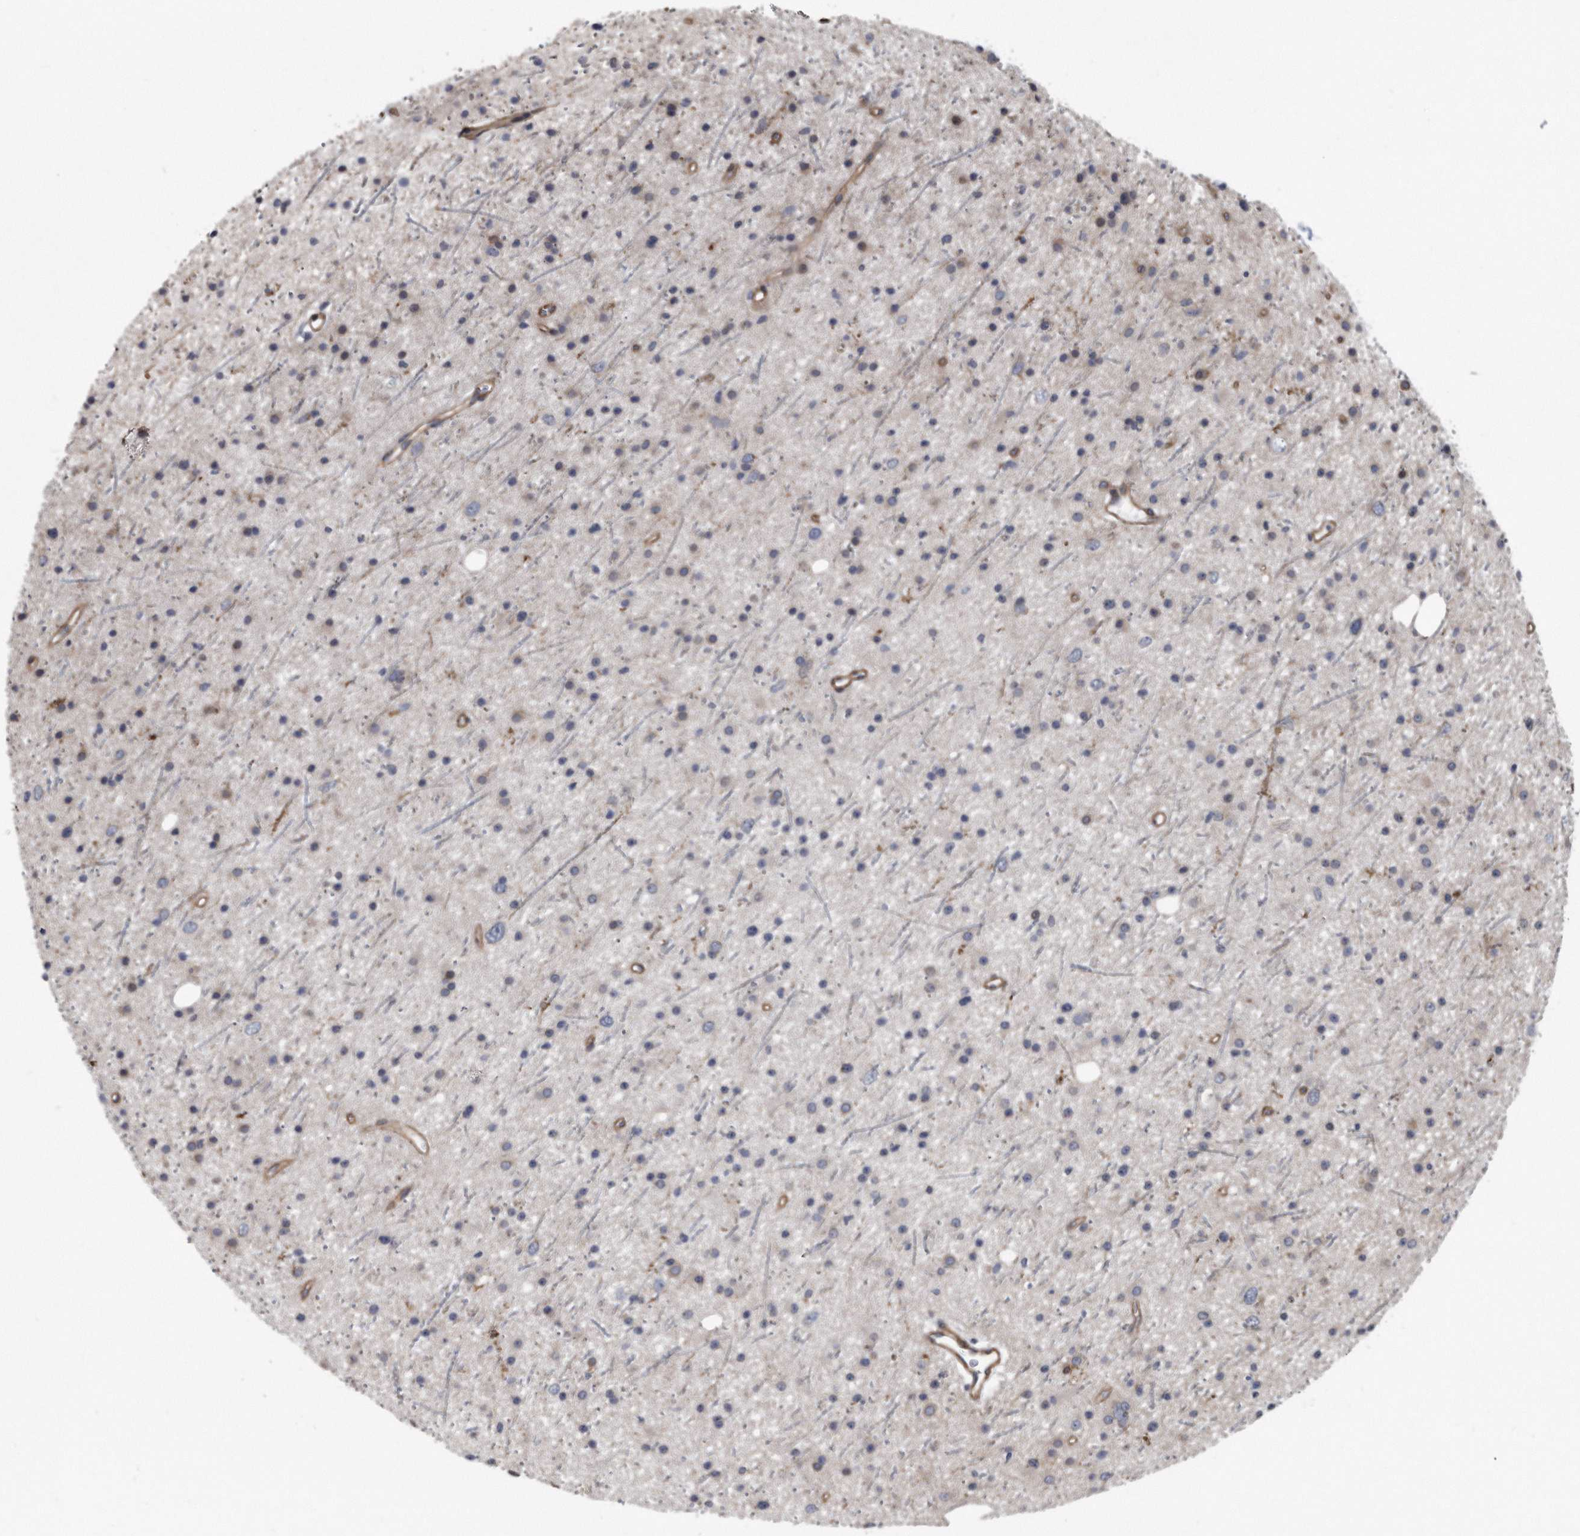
{"staining": {"intensity": "negative", "quantity": "none", "location": "none"}, "tissue": "glioma", "cell_type": "Tumor cells", "image_type": "cancer", "snomed": [{"axis": "morphology", "description": "Glioma, malignant, Low grade"}, {"axis": "topography", "description": "Cerebral cortex"}], "caption": "Malignant low-grade glioma was stained to show a protein in brown. There is no significant staining in tumor cells.", "gene": "ARMCX1", "patient": {"sex": "female", "age": 39}}